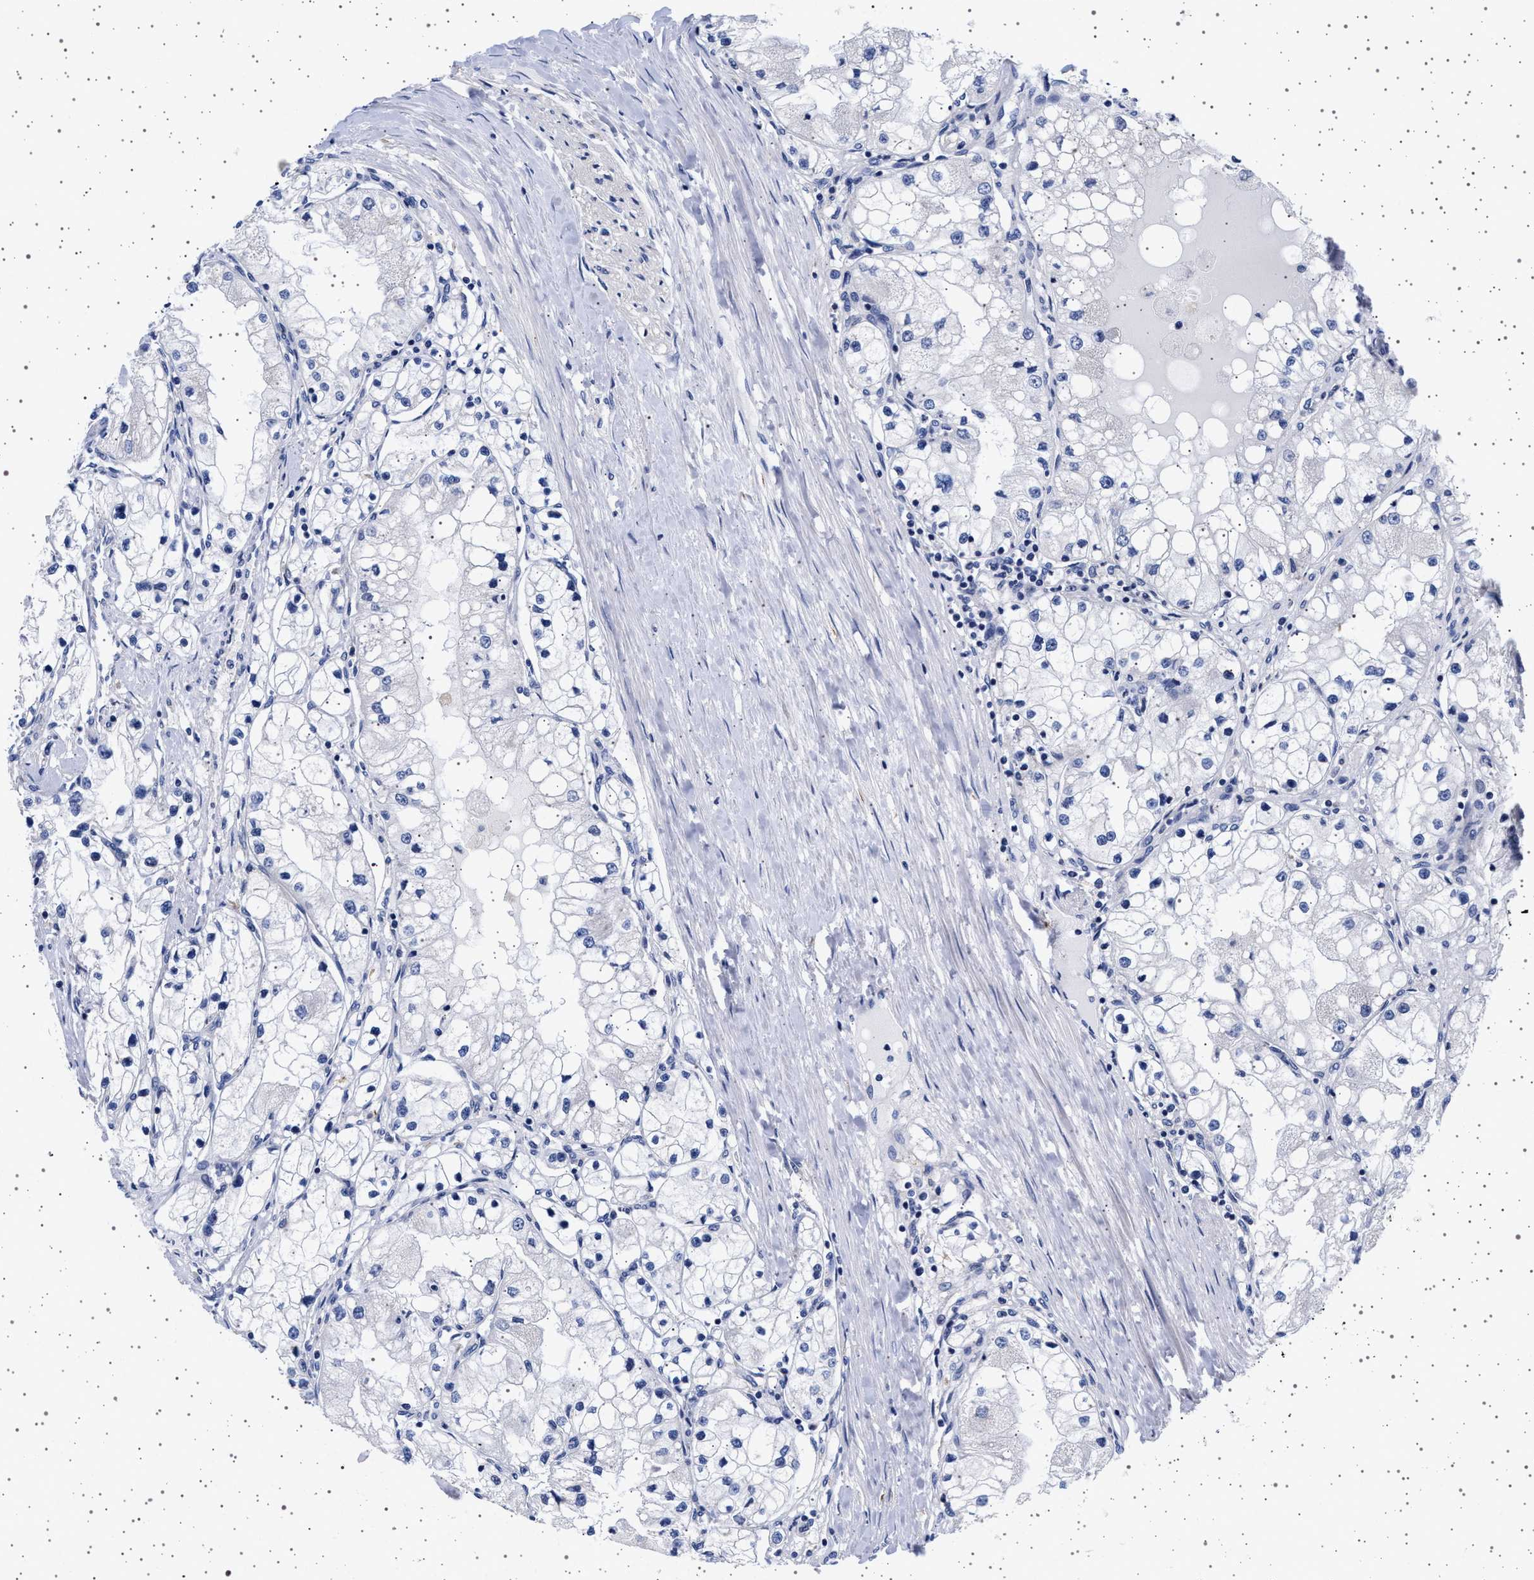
{"staining": {"intensity": "negative", "quantity": "none", "location": "none"}, "tissue": "renal cancer", "cell_type": "Tumor cells", "image_type": "cancer", "snomed": [{"axis": "morphology", "description": "Adenocarcinoma, NOS"}, {"axis": "topography", "description": "Kidney"}], "caption": "This image is of renal cancer (adenocarcinoma) stained with immunohistochemistry to label a protein in brown with the nuclei are counter-stained blue. There is no positivity in tumor cells.", "gene": "TRMT10B", "patient": {"sex": "male", "age": 68}}